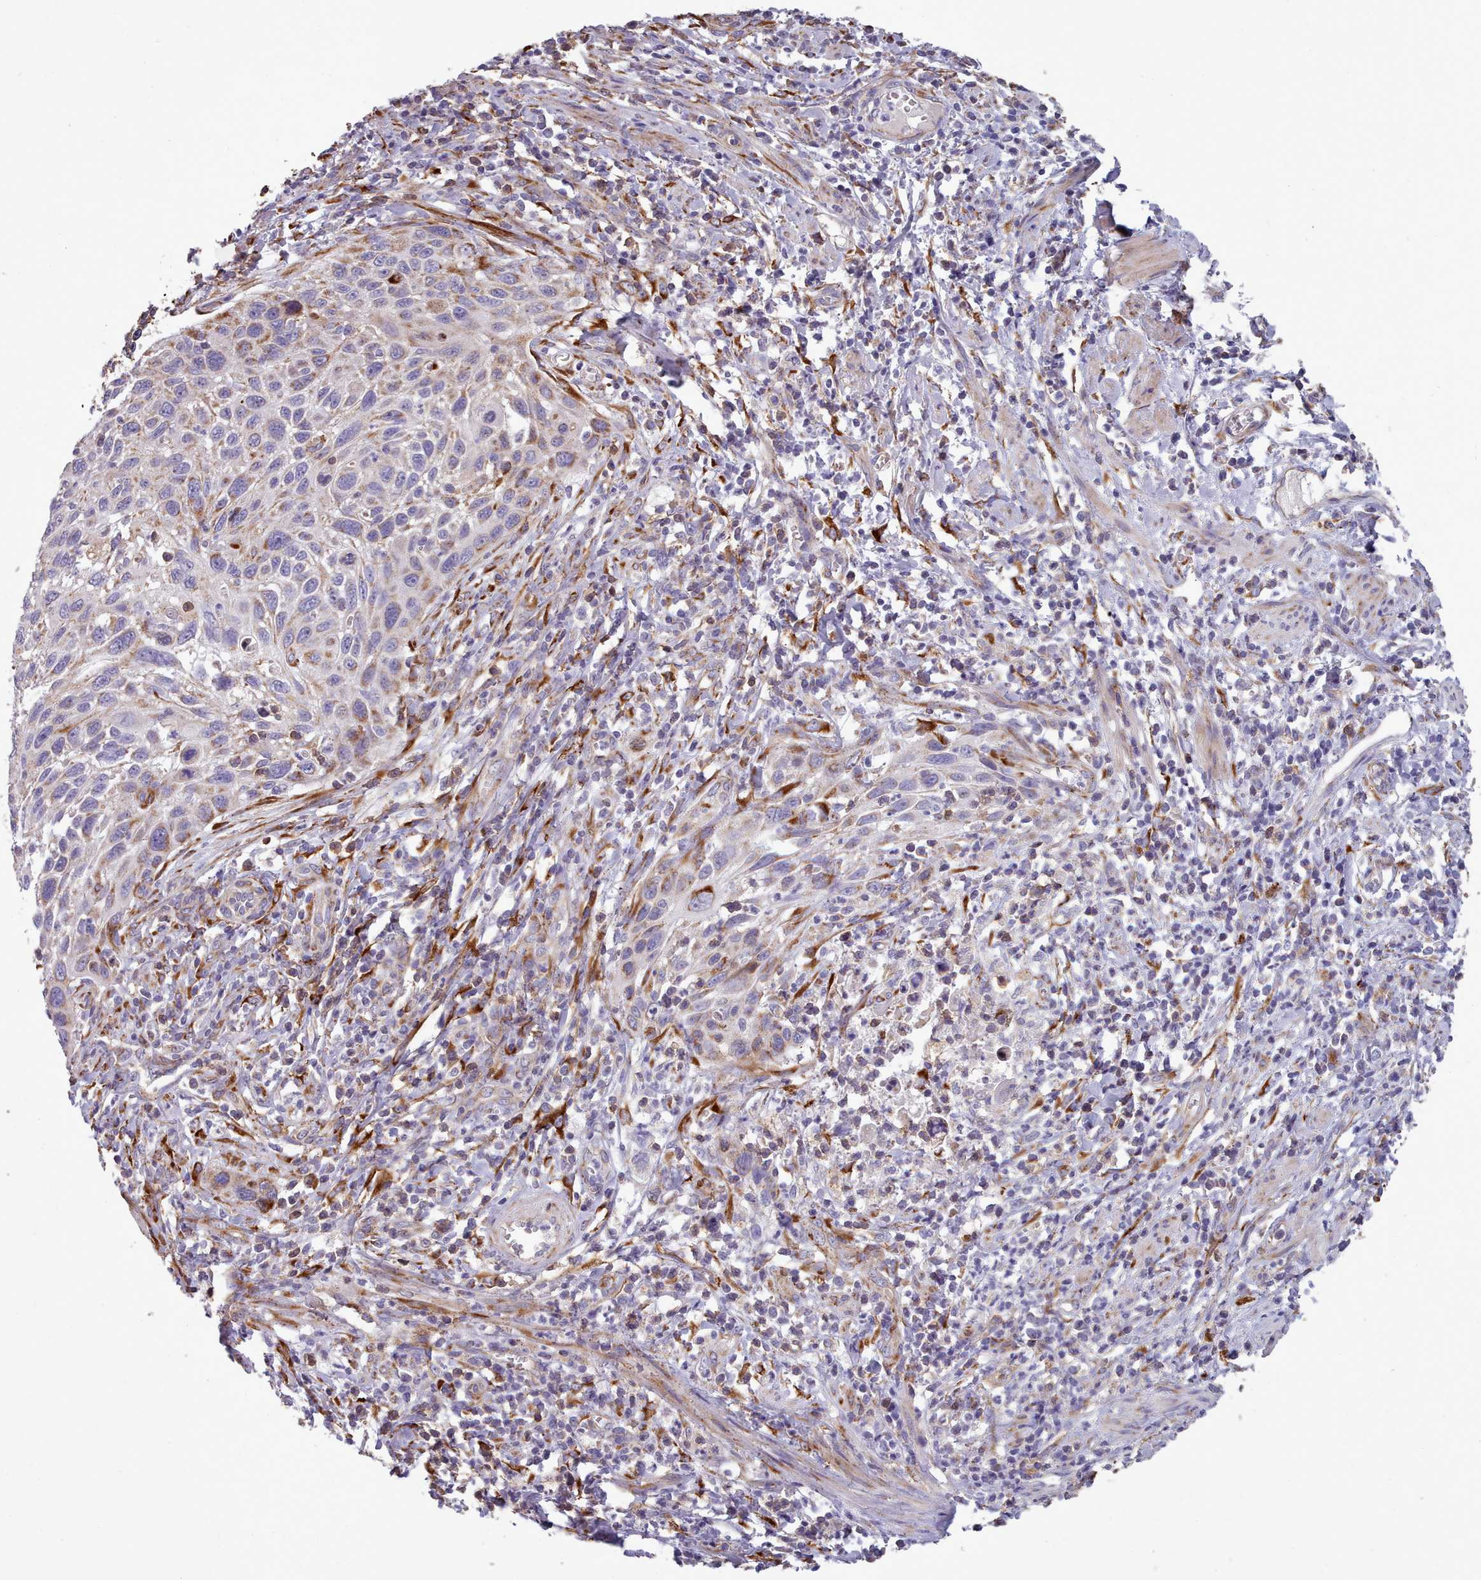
{"staining": {"intensity": "weak", "quantity": "<25%", "location": "cytoplasmic/membranous"}, "tissue": "cervical cancer", "cell_type": "Tumor cells", "image_type": "cancer", "snomed": [{"axis": "morphology", "description": "Squamous cell carcinoma, NOS"}, {"axis": "topography", "description": "Cervix"}], "caption": "This histopathology image is of cervical cancer stained with immunohistochemistry (IHC) to label a protein in brown with the nuclei are counter-stained blue. There is no expression in tumor cells.", "gene": "FKBP10", "patient": {"sex": "female", "age": 70}}